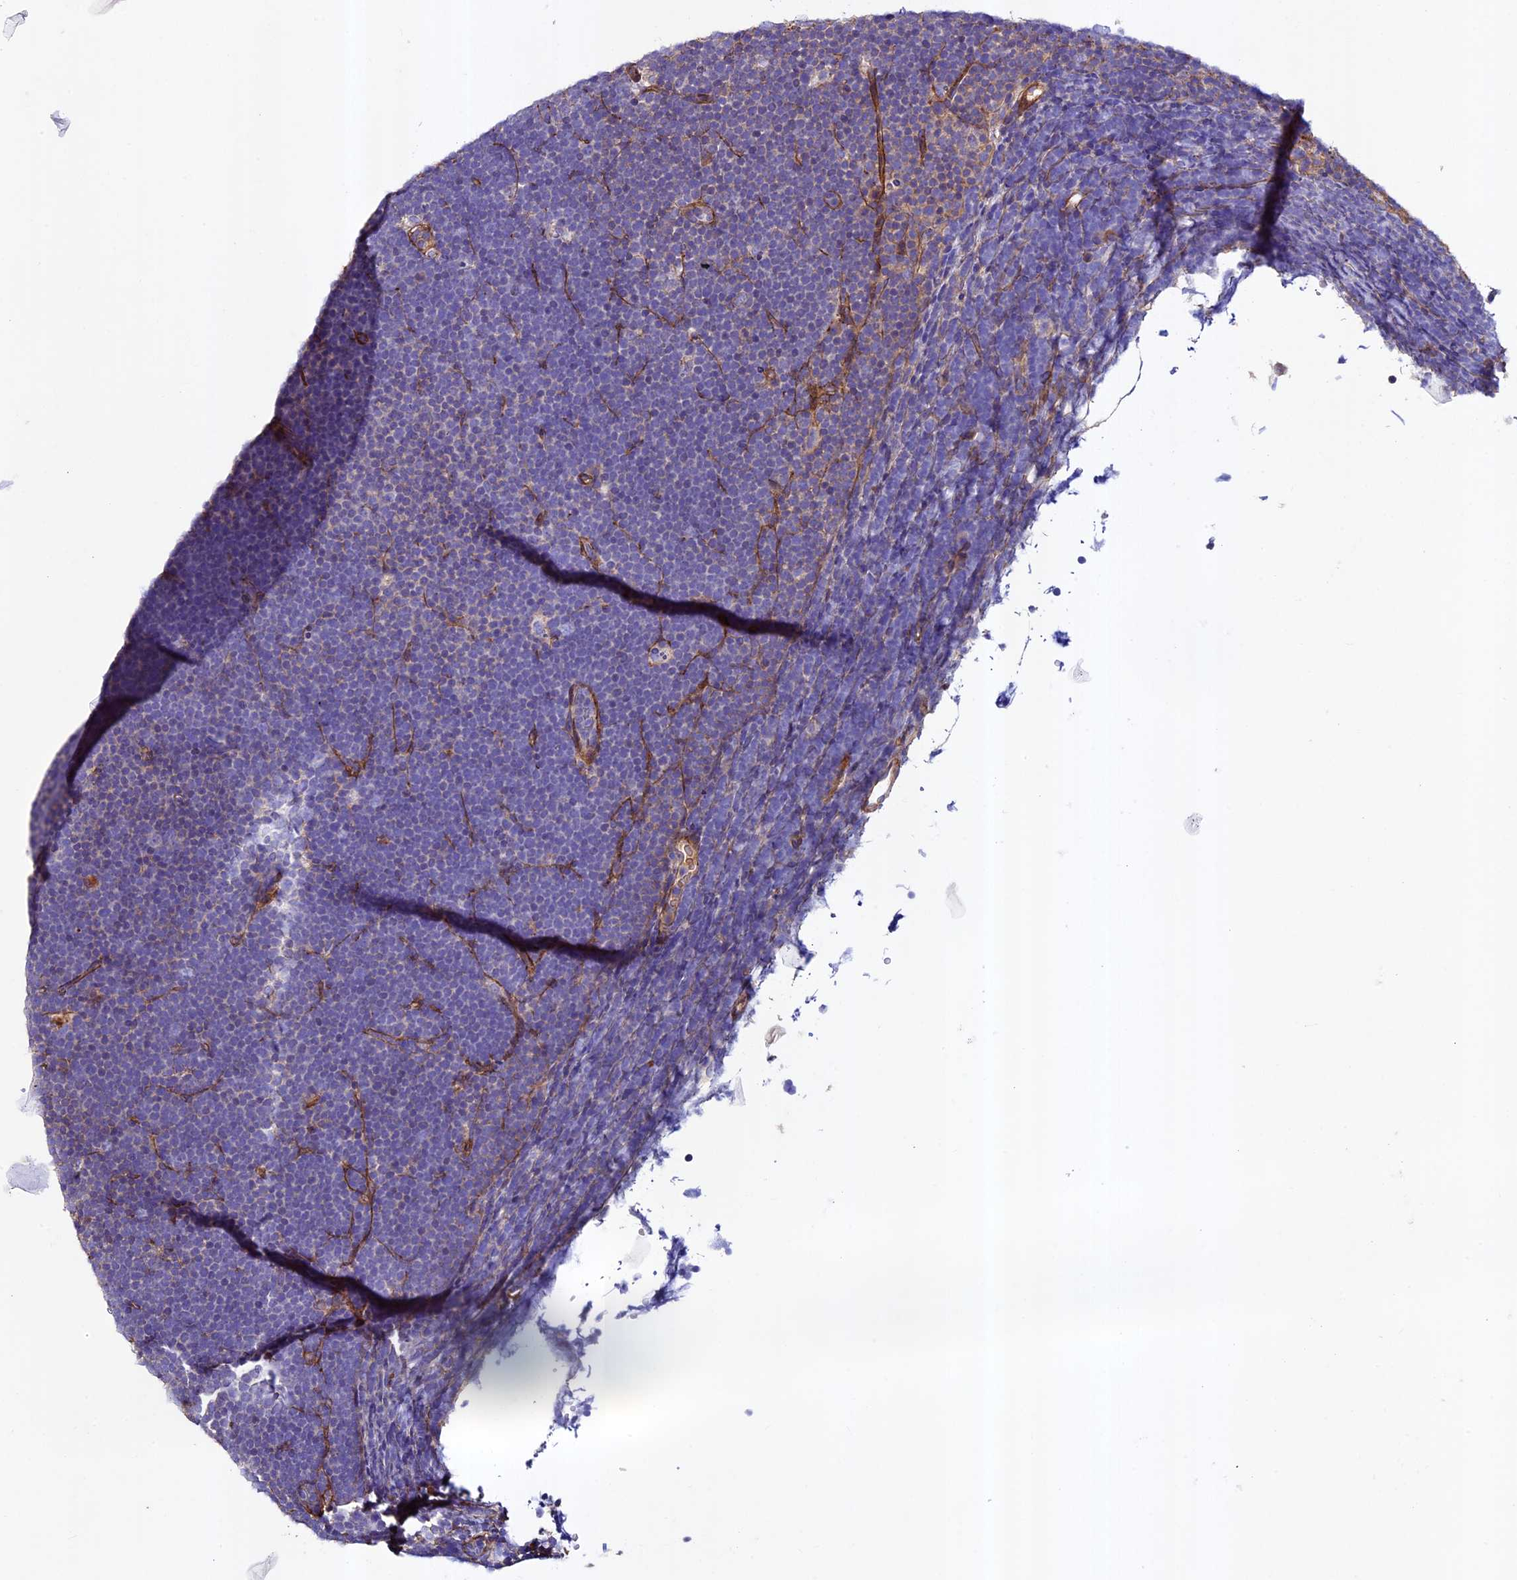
{"staining": {"intensity": "negative", "quantity": "none", "location": "none"}, "tissue": "lymphoma", "cell_type": "Tumor cells", "image_type": "cancer", "snomed": [{"axis": "morphology", "description": "Malignant lymphoma, non-Hodgkin's type, High grade"}, {"axis": "topography", "description": "Lymph node"}], "caption": "This is an immunohistochemistry (IHC) micrograph of lymphoma. There is no expression in tumor cells.", "gene": "EVA1B", "patient": {"sex": "male", "age": 13}}